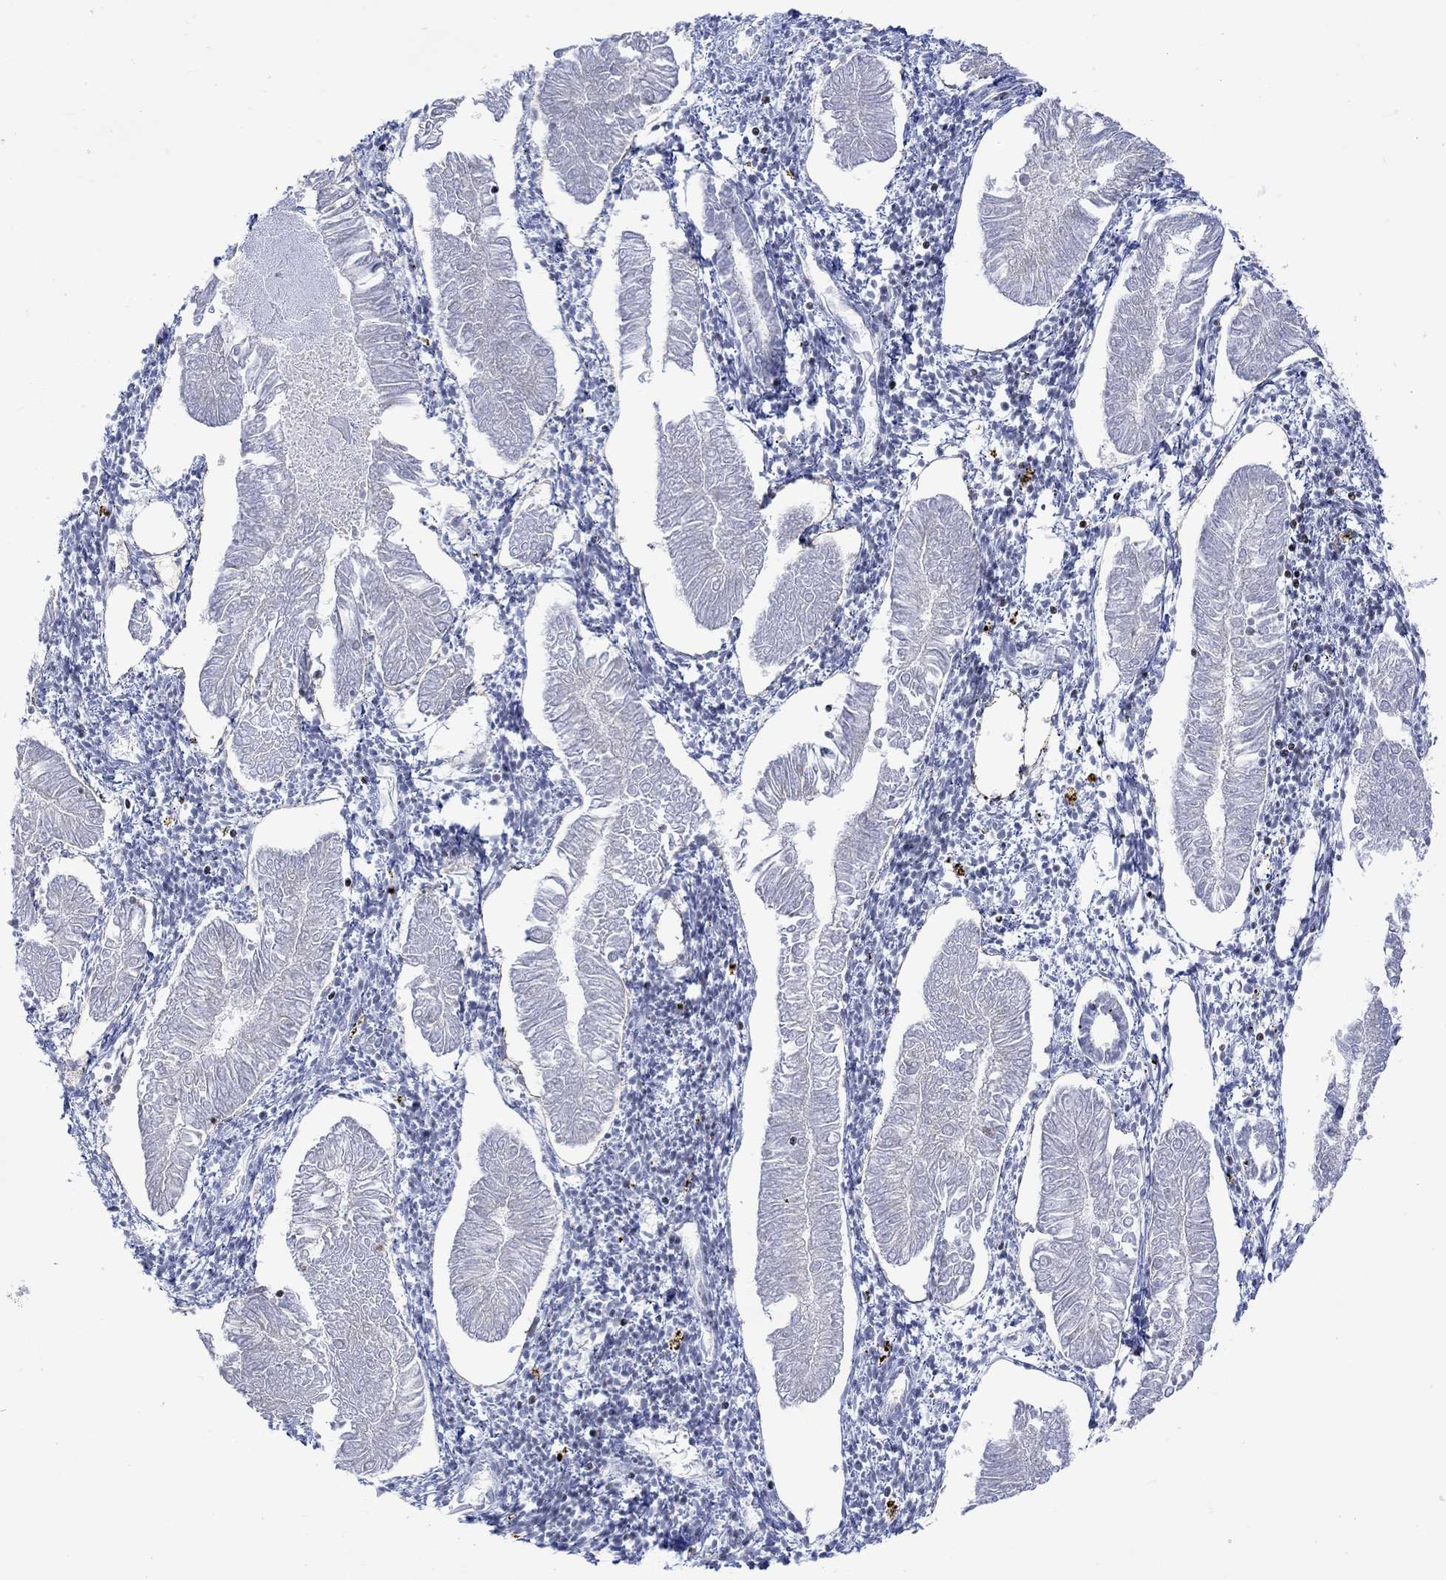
{"staining": {"intensity": "negative", "quantity": "none", "location": "none"}, "tissue": "endometrial cancer", "cell_type": "Tumor cells", "image_type": "cancer", "snomed": [{"axis": "morphology", "description": "Adenocarcinoma, NOS"}, {"axis": "topography", "description": "Endometrium"}], "caption": "High power microscopy photomicrograph of an IHC photomicrograph of endometrial cancer (adenocarcinoma), revealing no significant staining in tumor cells. (DAB IHC, high magnification).", "gene": "DCX", "patient": {"sex": "female", "age": 53}}